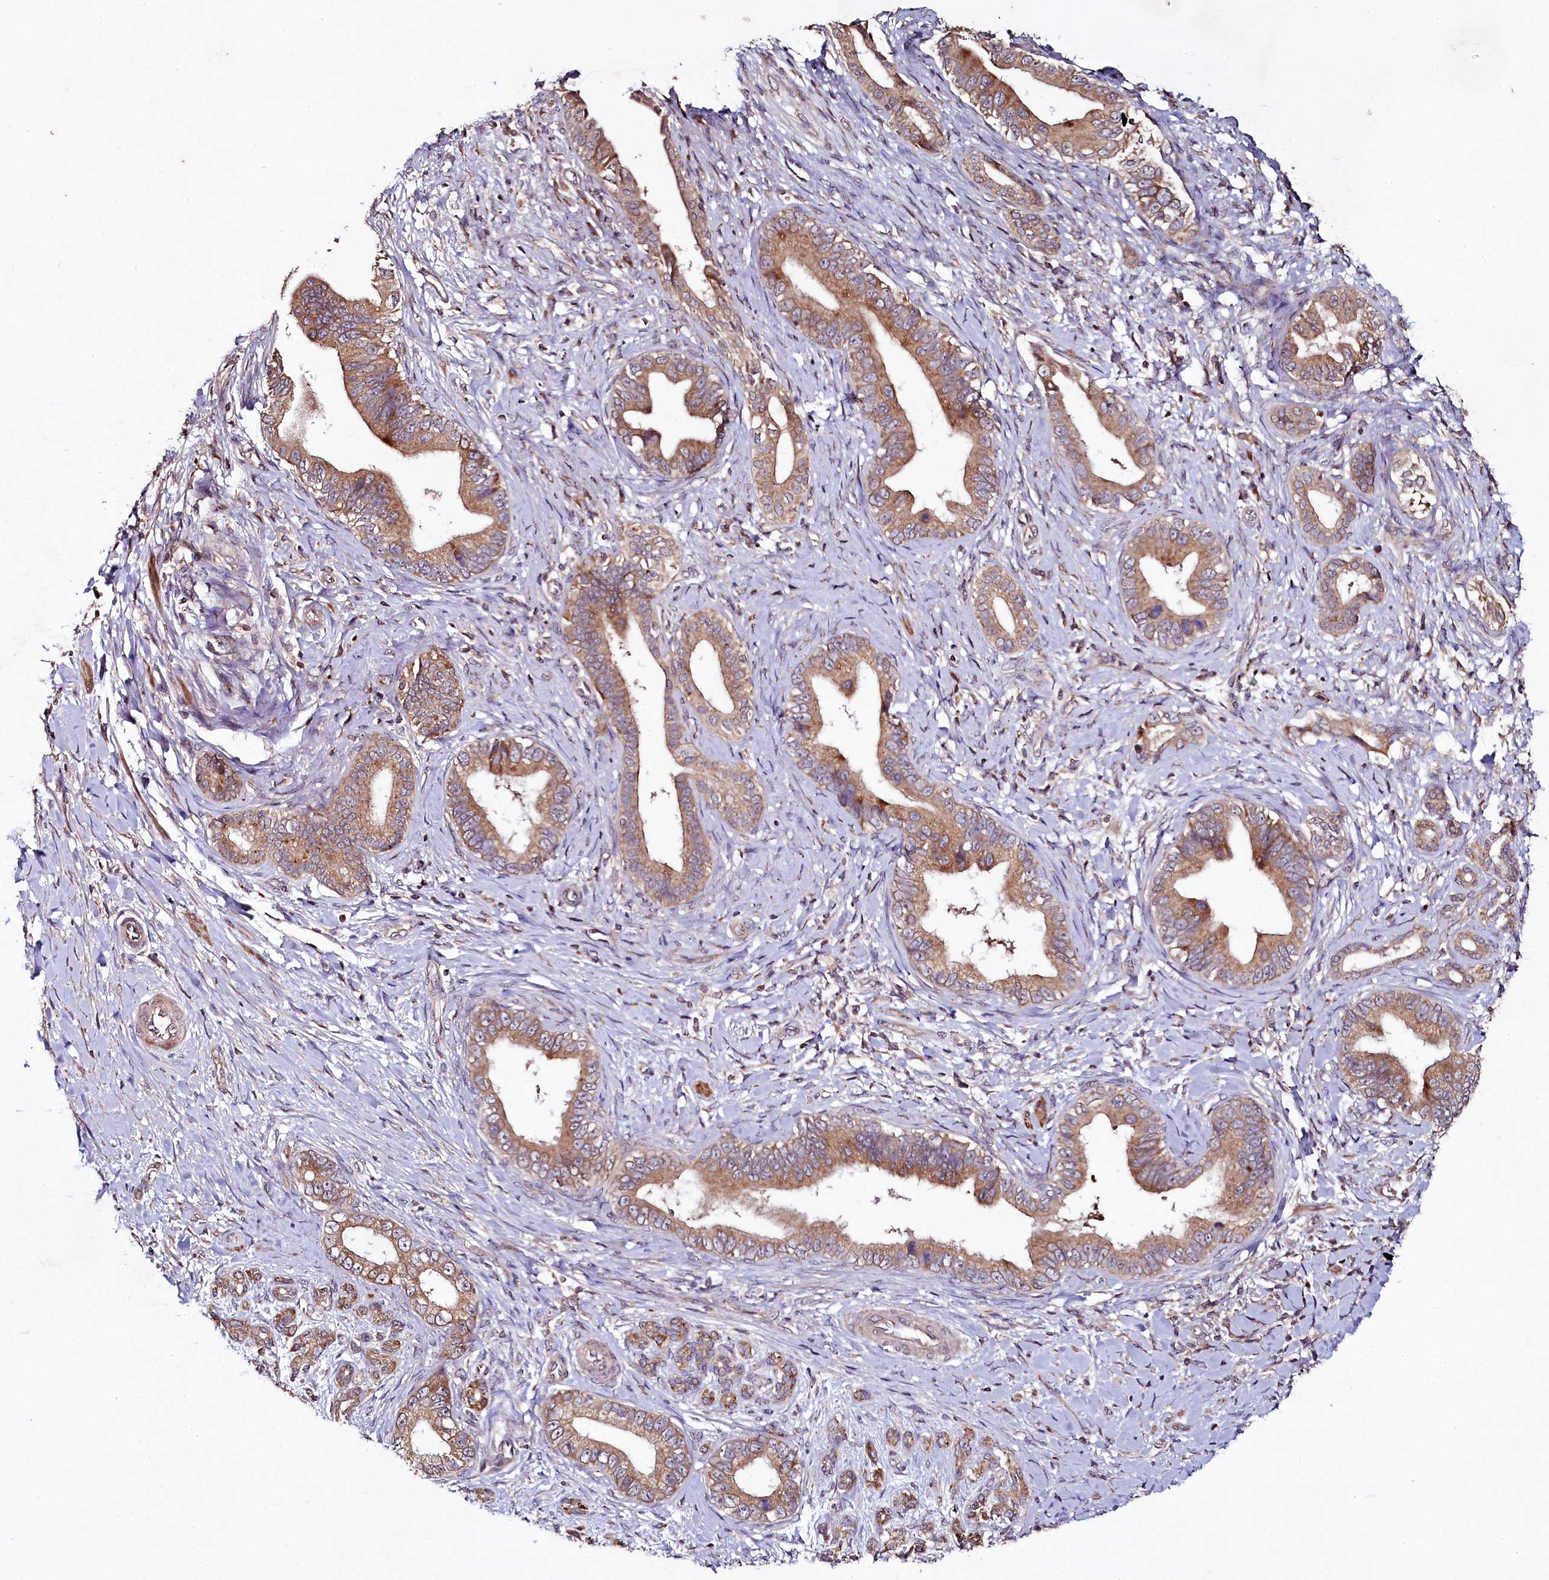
{"staining": {"intensity": "moderate", "quantity": ">75%", "location": "cytoplasmic/membranous"}, "tissue": "pancreatic cancer", "cell_type": "Tumor cells", "image_type": "cancer", "snomed": [{"axis": "morphology", "description": "Adenocarcinoma, NOS"}, {"axis": "topography", "description": "Pancreas"}], "caption": "Immunohistochemistry (IHC) micrograph of human pancreatic adenocarcinoma stained for a protein (brown), which demonstrates medium levels of moderate cytoplasmic/membranous staining in about >75% of tumor cells.", "gene": "SEC24C", "patient": {"sex": "female", "age": 55}}